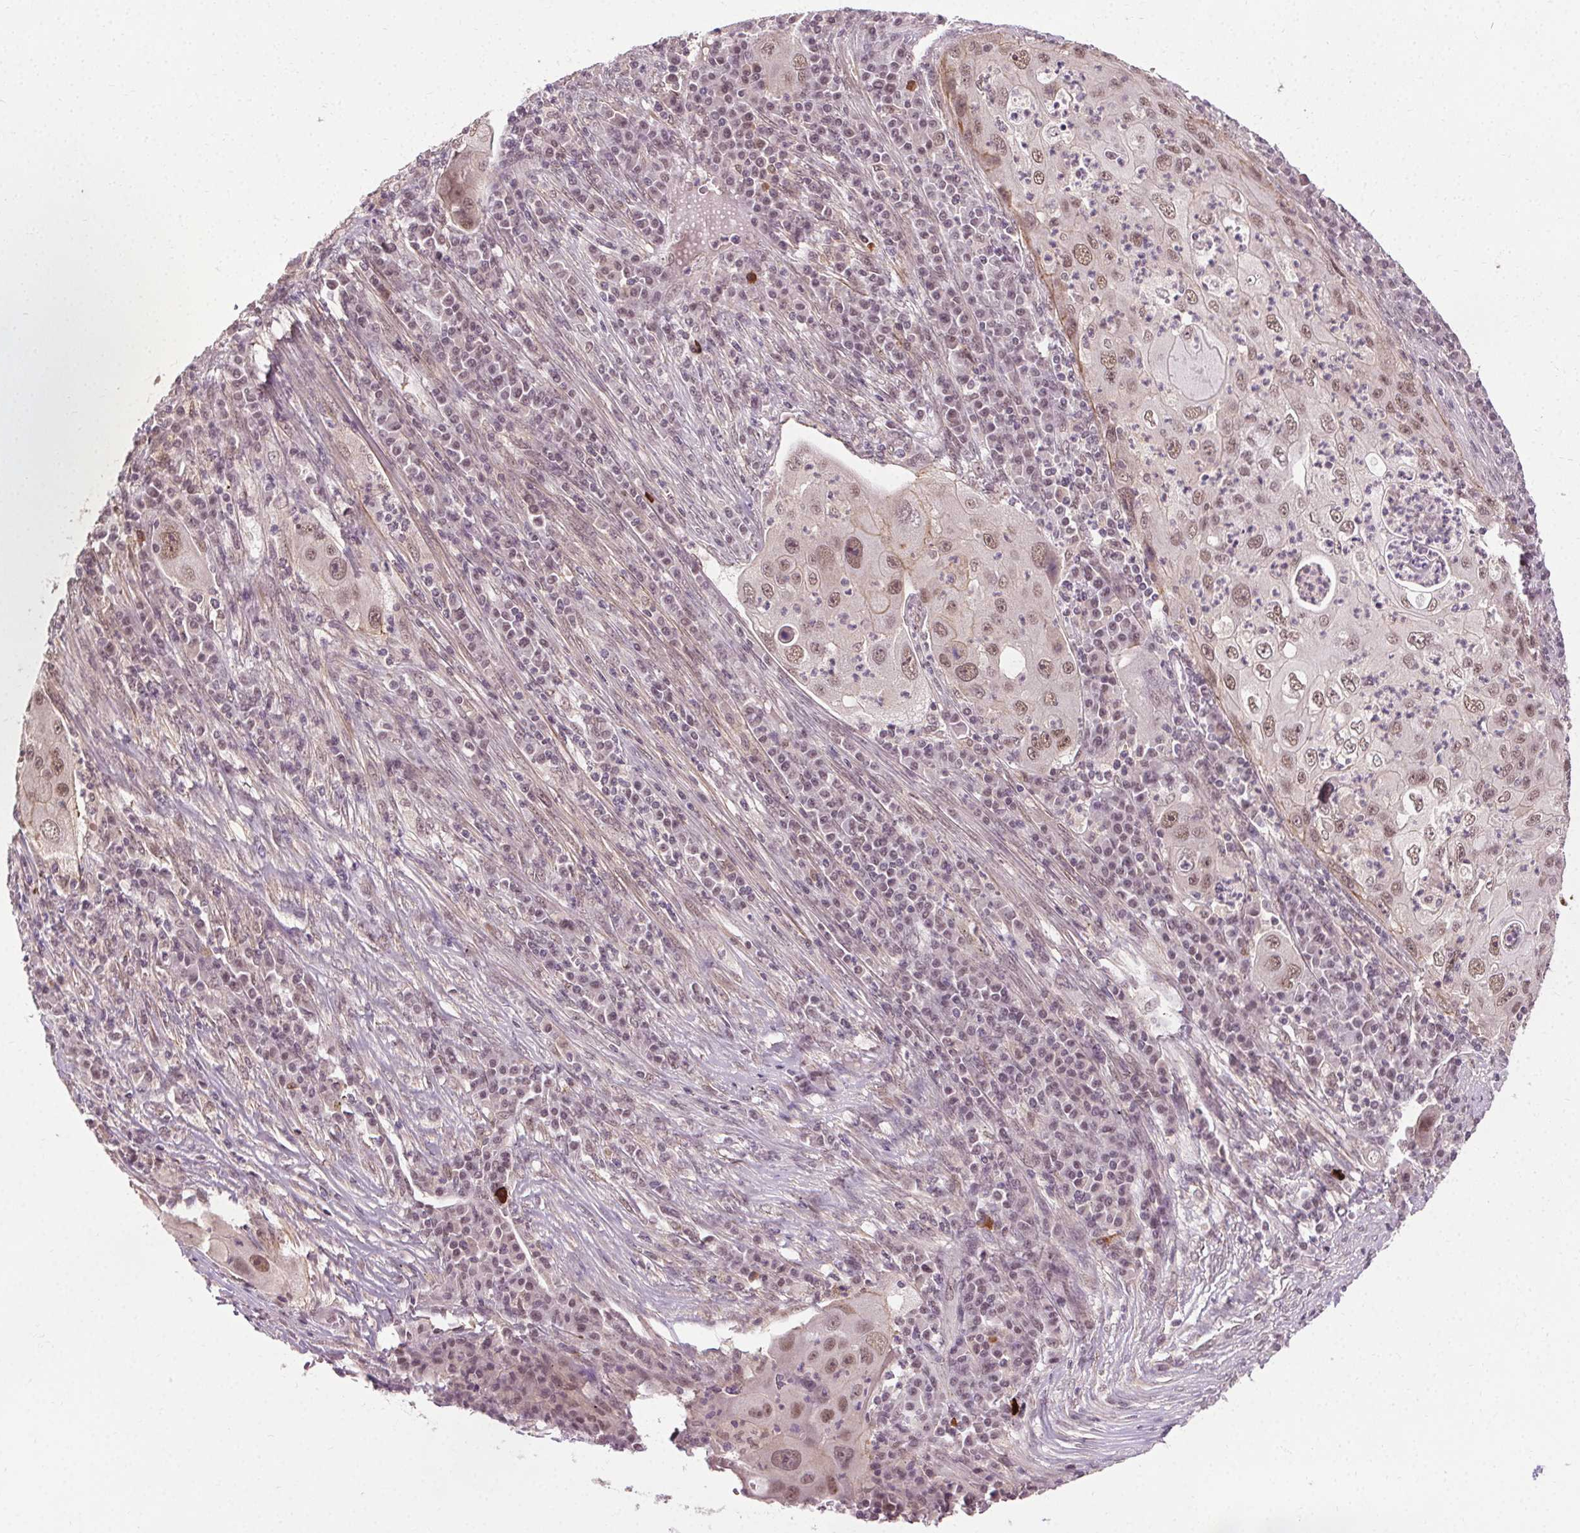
{"staining": {"intensity": "moderate", "quantity": ">75%", "location": "nuclear"}, "tissue": "lung cancer", "cell_type": "Tumor cells", "image_type": "cancer", "snomed": [{"axis": "morphology", "description": "Squamous cell carcinoma, NOS"}, {"axis": "topography", "description": "Lung"}], "caption": "Immunohistochemical staining of squamous cell carcinoma (lung) reveals moderate nuclear protein expression in approximately >75% of tumor cells.", "gene": "MED6", "patient": {"sex": "female", "age": 59}}